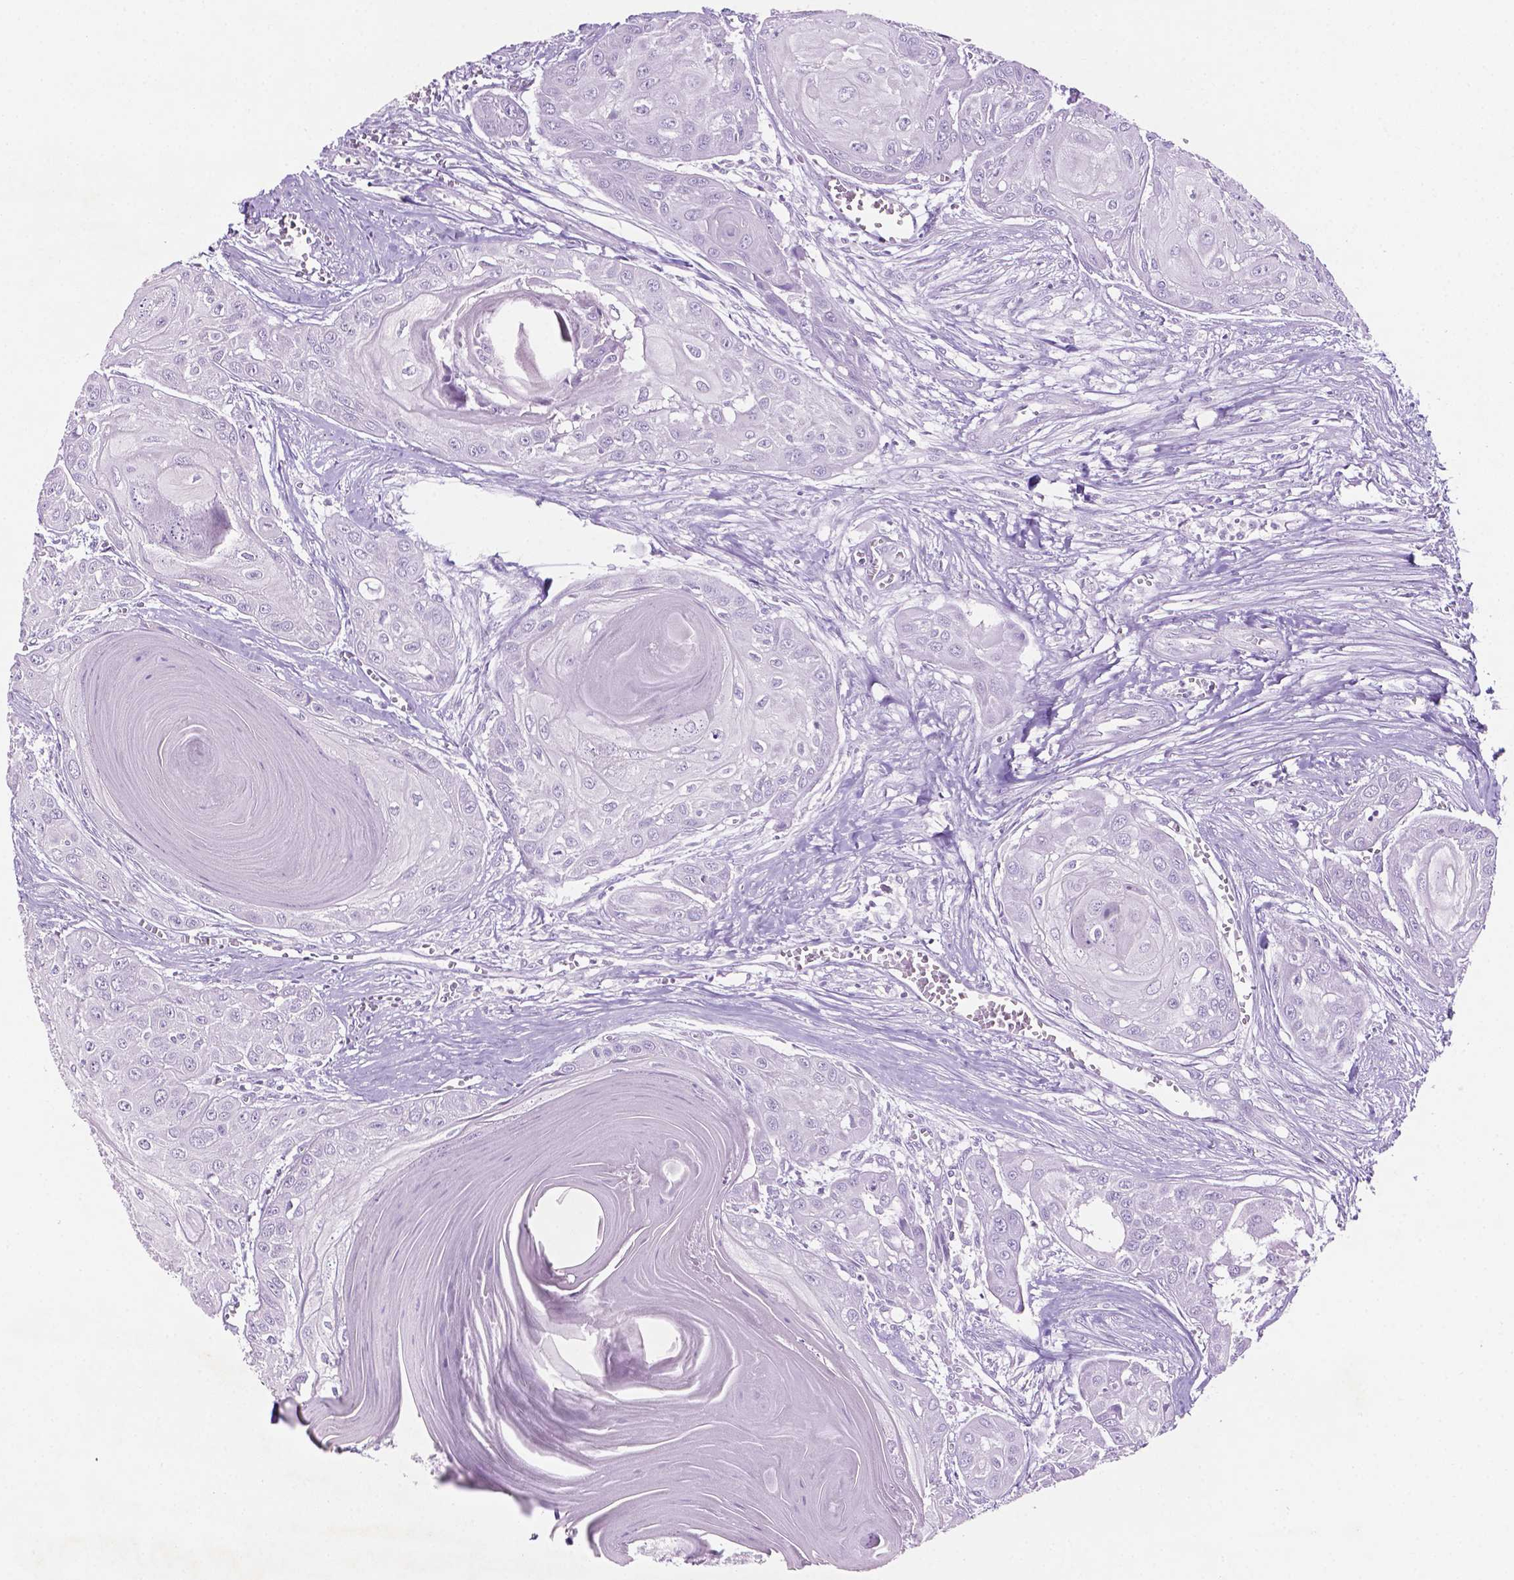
{"staining": {"intensity": "negative", "quantity": "none", "location": "none"}, "tissue": "head and neck cancer", "cell_type": "Tumor cells", "image_type": "cancer", "snomed": [{"axis": "morphology", "description": "Squamous cell carcinoma, NOS"}, {"axis": "topography", "description": "Oral tissue"}, {"axis": "topography", "description": "Head-Neck"}], "caption": "DAB immunohistochemical staining of human head and neck squamous cell carcinoma displays no significant expression in tumor cells.", "gene": "POU4F1", "patient": {"sex": "male", "age": 71}}